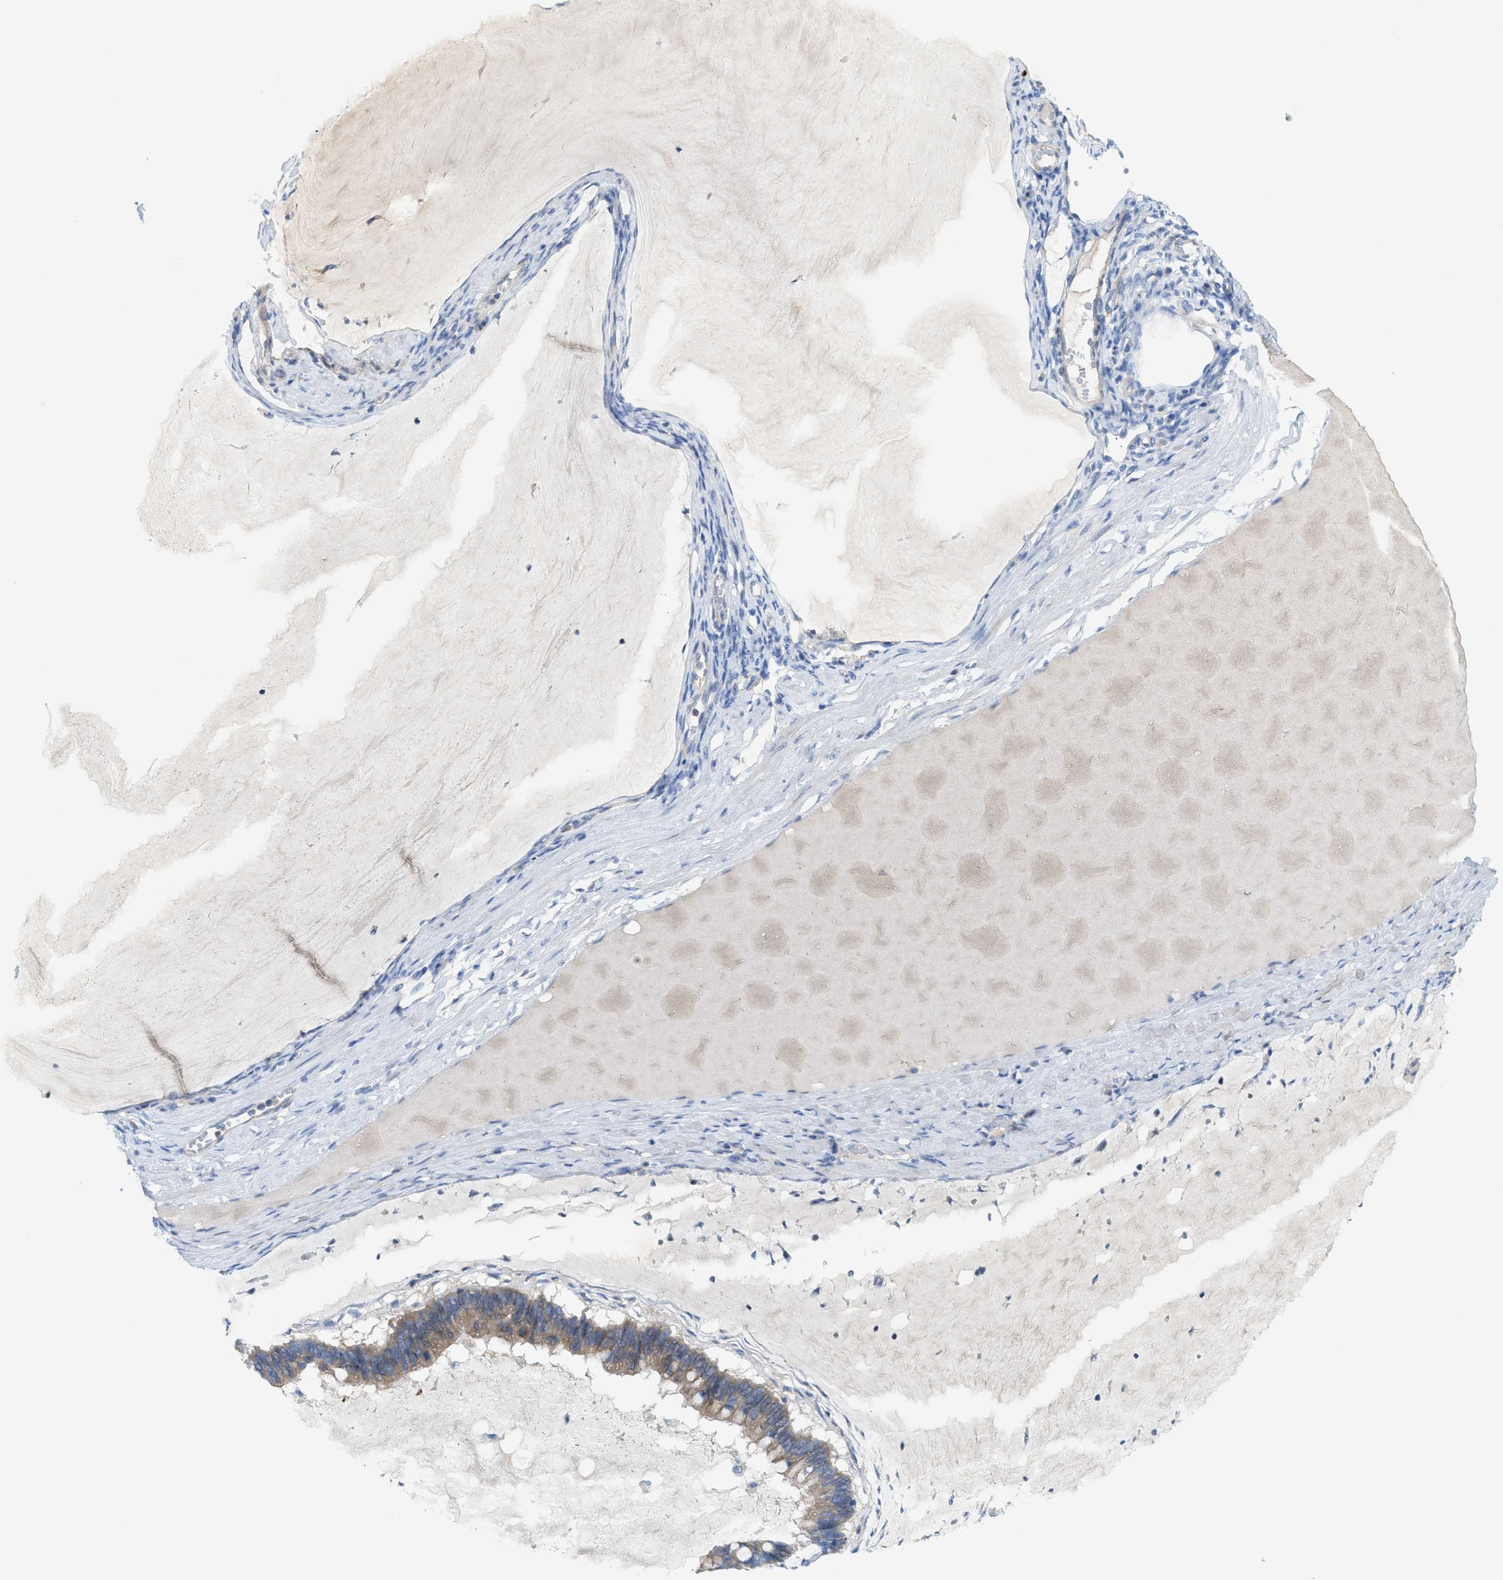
{"staining": {"intensity": "moderate", "quantity": ">75%", "location": "cytoplasmic/membranous"}, "tissue": "ovarian cancer", "cell_type": "Tumor cells", "image_type": "cancer", "snomed": [{"axis": "morphology", "description": "Cystadenocarcinoma, mucinous, NOS"}, {"axis": "topography", "description": "Ovary"}], "caption": "Ovarian cancer stained with DAB IHC demonstrates medium levels of moderate cytoplasmic/membranous expression in about >75% of tumor cells.", "gene": "CMTM1", "patient": {"sex": "female", "age": 61}}